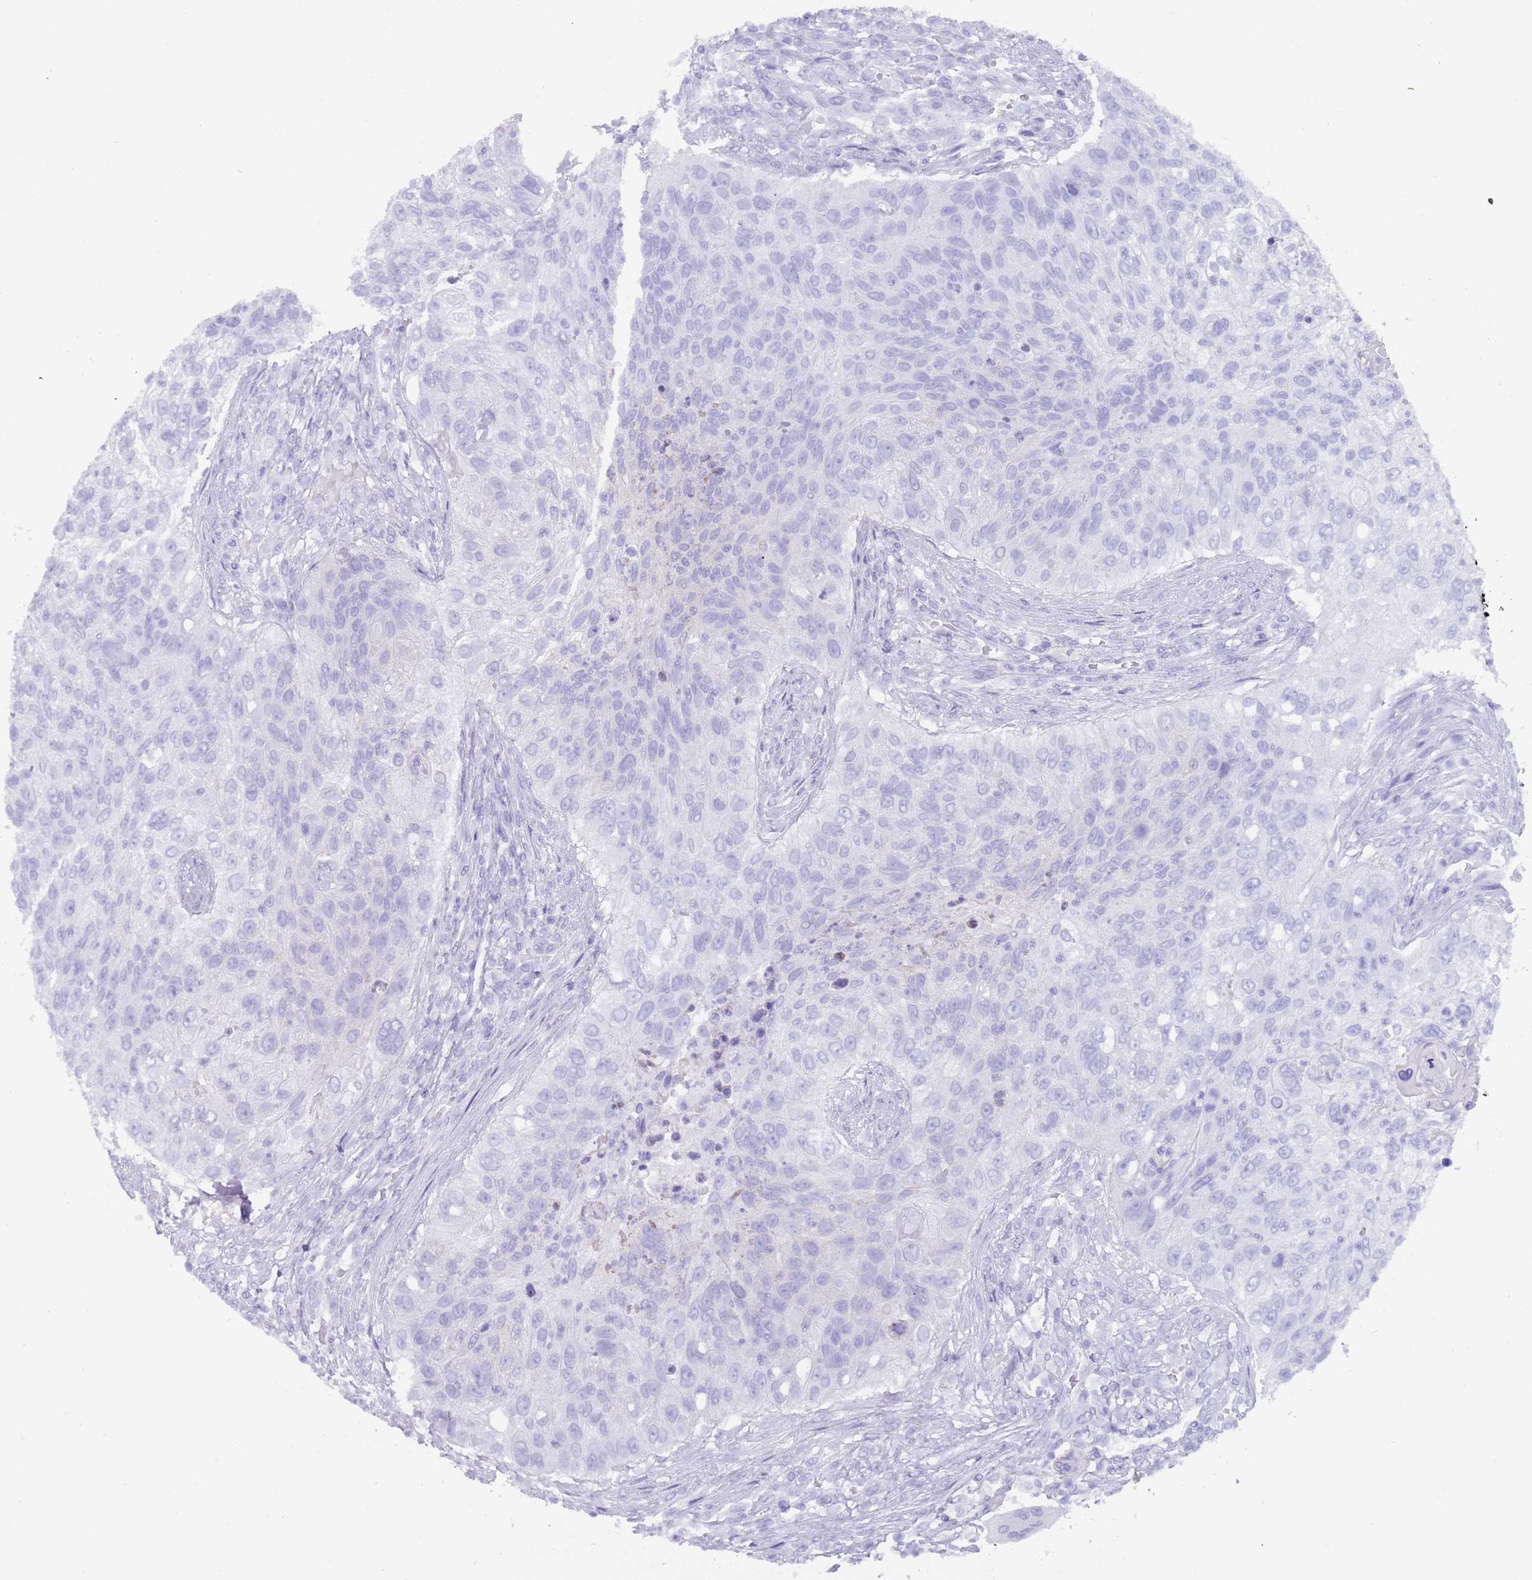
{"staining": {"intensity": "negative", "quantity": "none", "location": "none"}, "tissue": "urothelial cancer", "cell_type": "Tumor cells", "image_type": "cancer", "snomed": [{"axis": "morphology", "description": "Urothelial carcinoma, High grade"}, {"axis": "topography", "description": "Urinary bladder"}], "caption": "Tumor cells are negative for protein expression in human urothelial carcinoma (high-grade).", "gene": "HDAC8", "patient": {"sex": "female", "age": 60}}